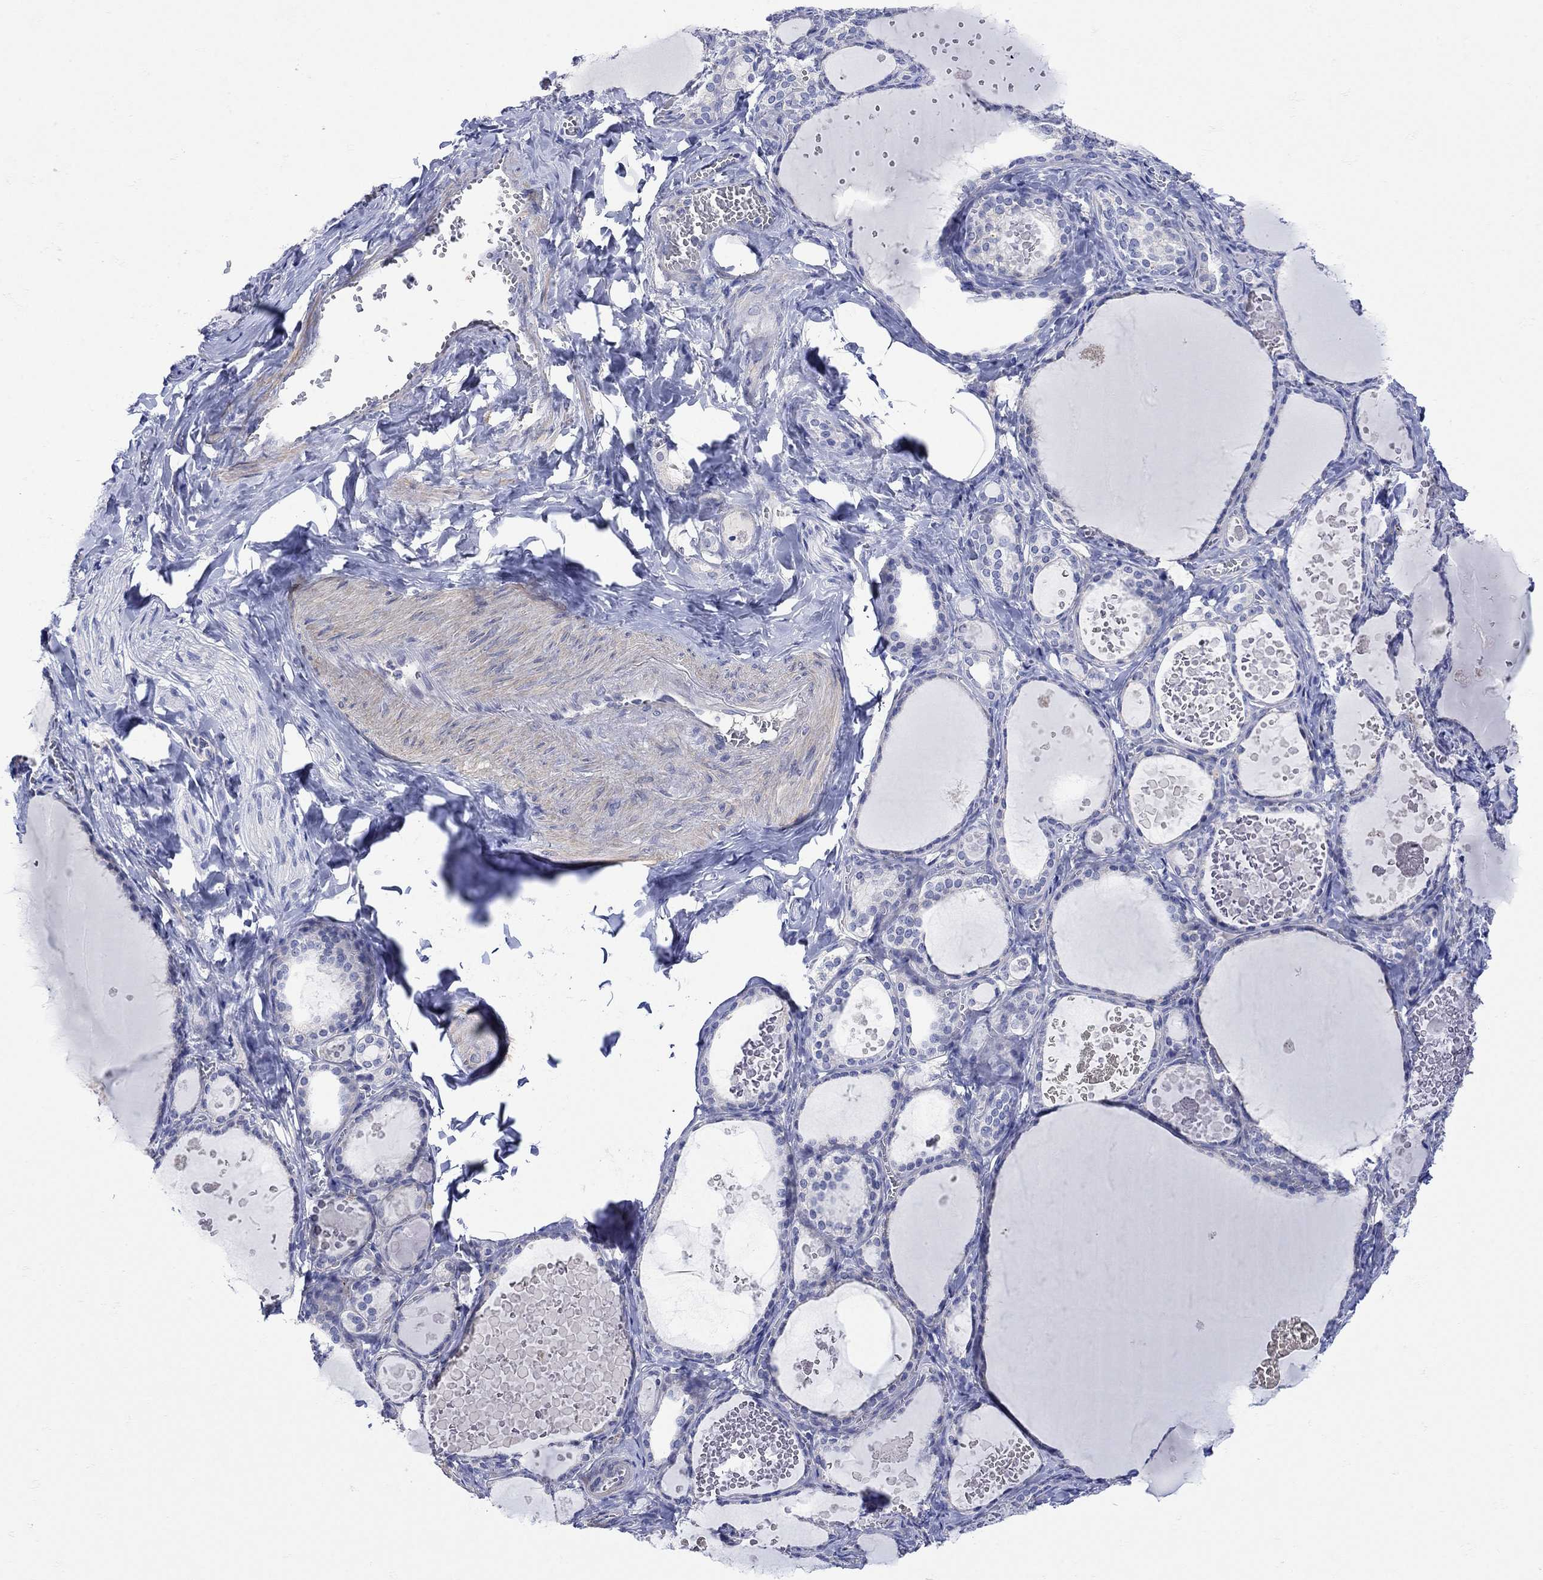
{"staining": {"intensity": "negative", "quantity": "none", "location": "none"}, "tissue": "thyroid gland", "cell_type": "Glandular cells", "image_type": "normal", "snomed": [{"axis": "morphology", "description": "Normal tissue, NOS"}, {"axis": "topography", "description": "Thyroid gland"}], "caption": "High magnification brightfield microscopy of normal thyroid gland stained with DAB (brown) and counterstained with hematoxylin (blue): glandular cells show no significant staining. (DAB (3,3'-diaminobenzidine) IHC with hematoxylin counter stain).", "gene": "MSI1", "patient": {"sex": "female", "age": 56}}